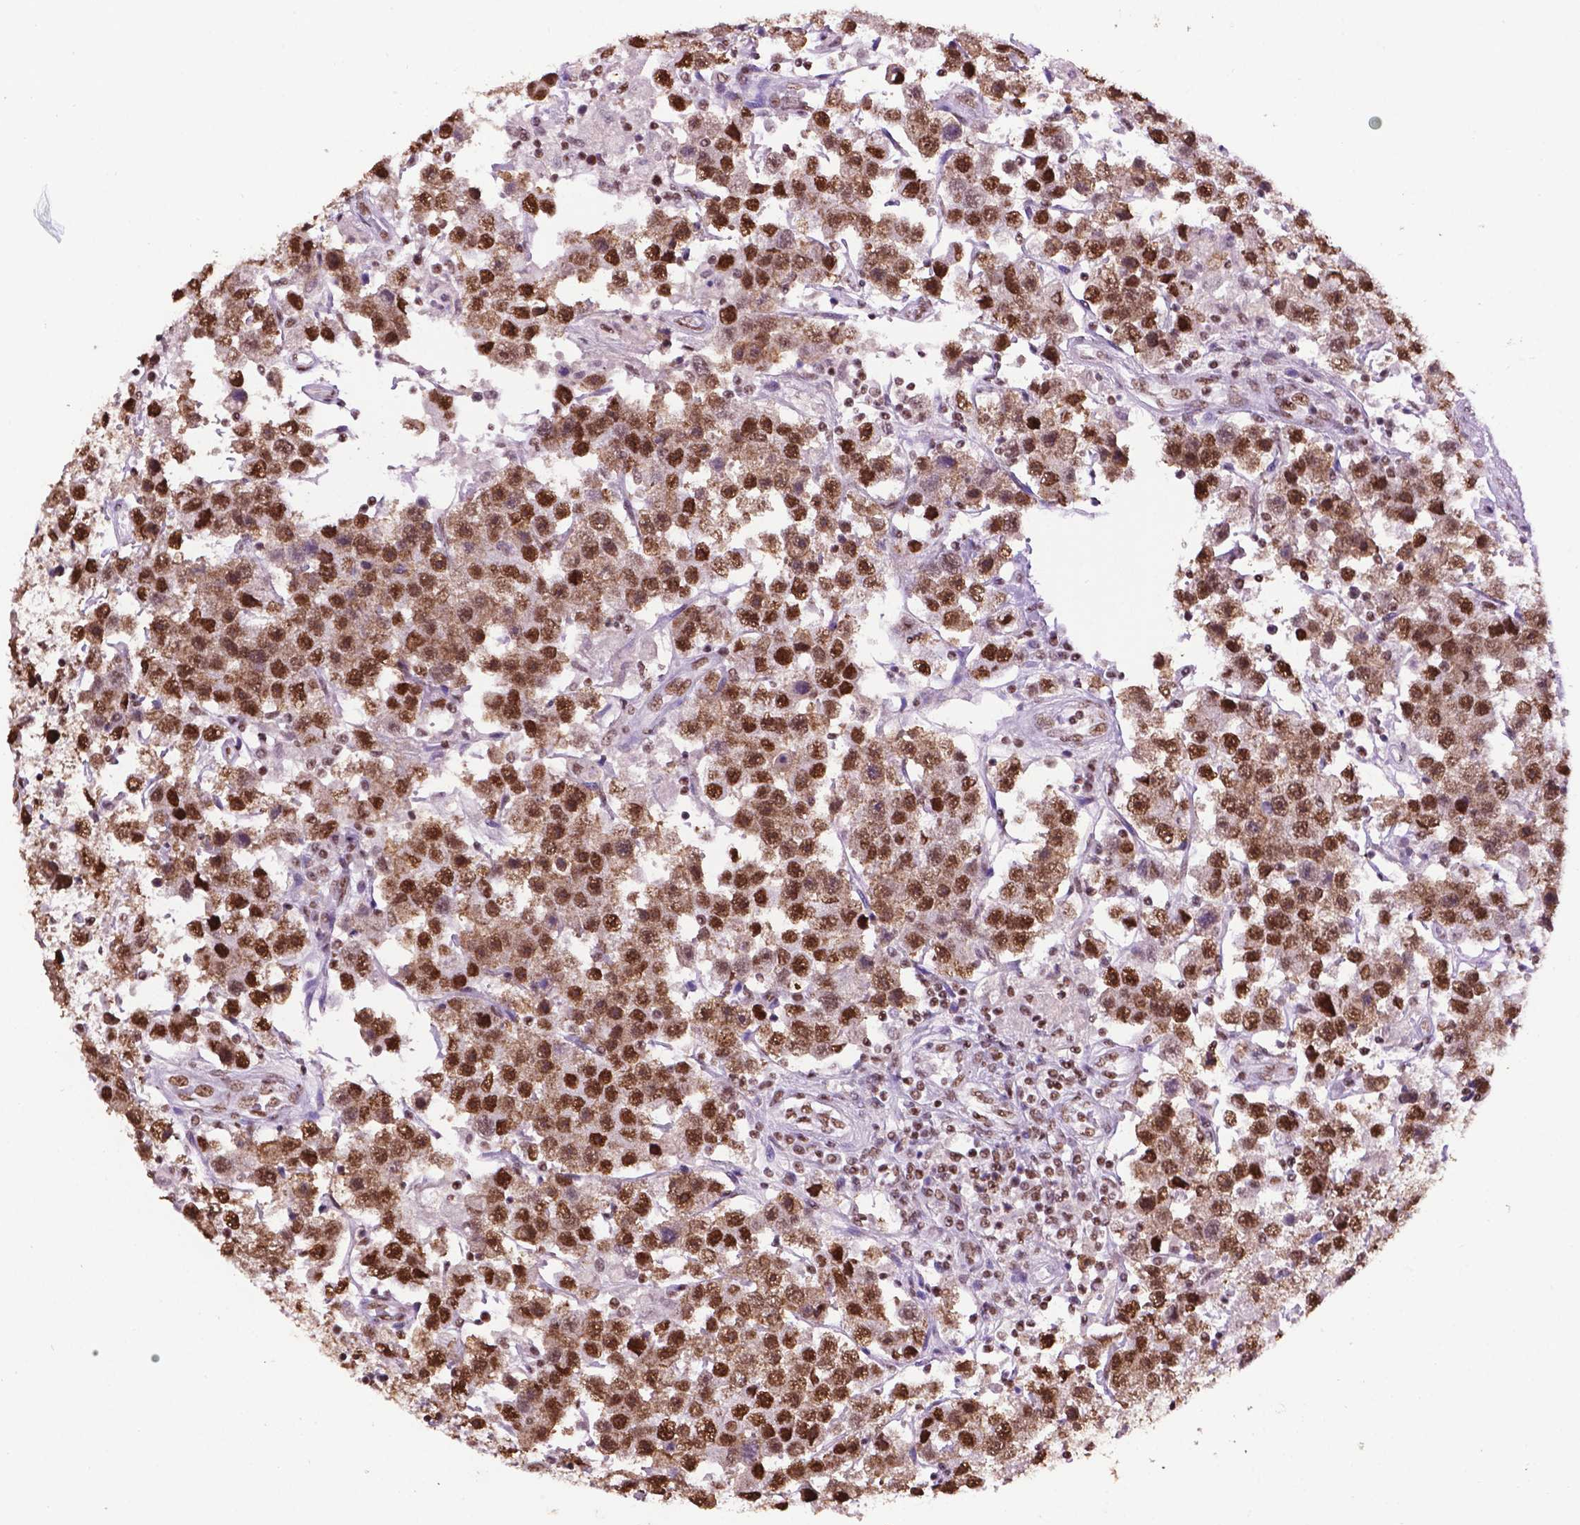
{"staining": {"intensity": "moderate", "quantity": ">75%", "location": "cytoplasmic/membranous,nuclear"}, "tissue": "testis cancer", "cell_type": "Tumor cells", "image_type": "cancer", "snomed": [{"axis": "morphology", "description": "Seminoma, NOS"}, {"axis": "topography", "description": "Testis"}], "caption": "Protein staining shows moderate cytoplasmic/membranous and nuclear positivity in approximately >75% of tumor cells in seminoma (testis).", "gene": "CCAR2", "patient": {"sex": "male", "age": 45}}